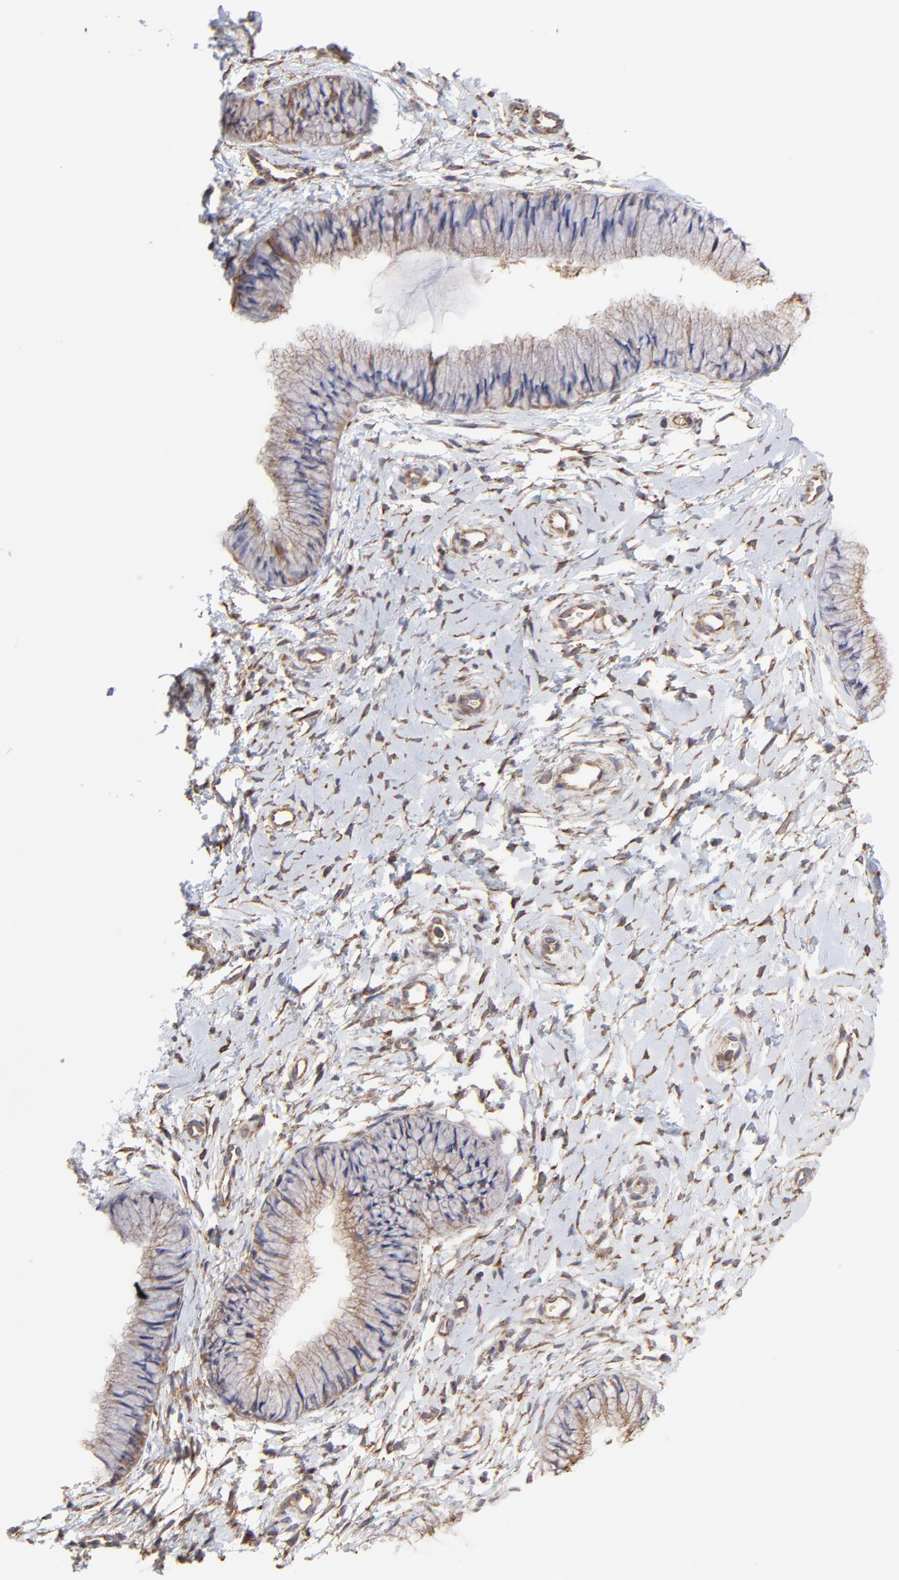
{"staining": {"intensity": "weak", "quantity": "25%-75%", "location": "cytoplasmic/membranous"}, "tissue": "cervix", "cell_type": "Glandular cells", "image_type": "normal", "snomed": [{"axis": "morphology", "description": "Normal tissue, NOS"}, {"axis": "topography", "description": "Cervix"}], "caption": "Protein expression analysis of unremarkable cervix displays weak cytoplasmic/membranous staining in about 25%-75% of glandular cells. The protein of interest is stained brown, and the nuclei are stained in blue (DAB (3,3'-diaminobenzidine) IHC with brightfield microscopy, high magnification).", "gene": "PFKM", "patient": {"sex": "female", "age": 46}}